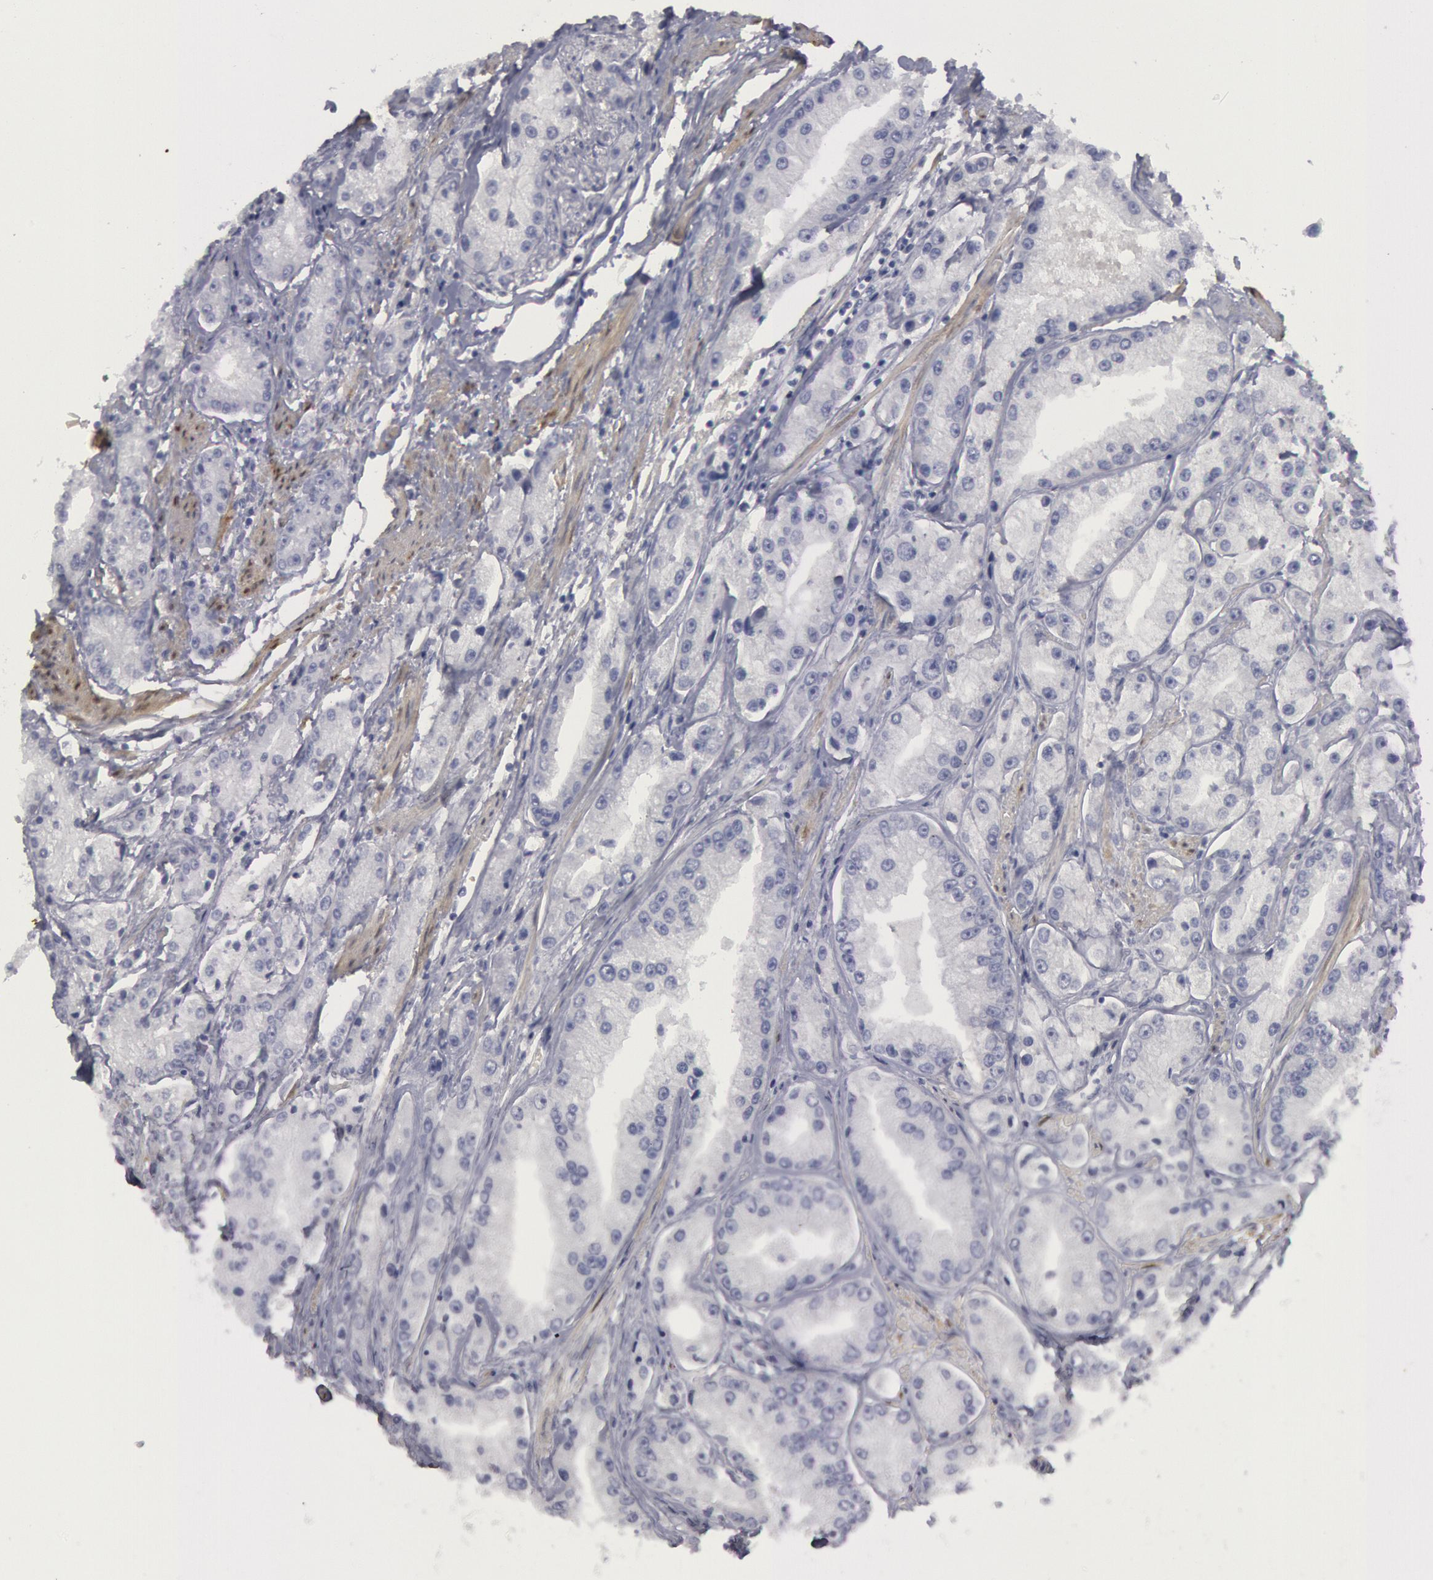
{"staining": {"intensity": "negative", "quantity": "none", "location": "none"}, "tissue": "prostate cancer", "cell_type": "Tumor cells", "image_type": "cancer", "snomed": [{"axis": "morphology", "description": "Adenocarcinoma, Medium grade"}, {"axis": "topography", "description": "Prostate"}], "caption": "Tumor cells are negative for protein expression in human medium-grade adenocarcinoma (prostate). (Brightfield microscopy of DAB (3,3'-diaminobenzidine) immunohistochemistry at high magnification).", "gene": "FHL1", "patient": {"sex": "male", "age": 72}}